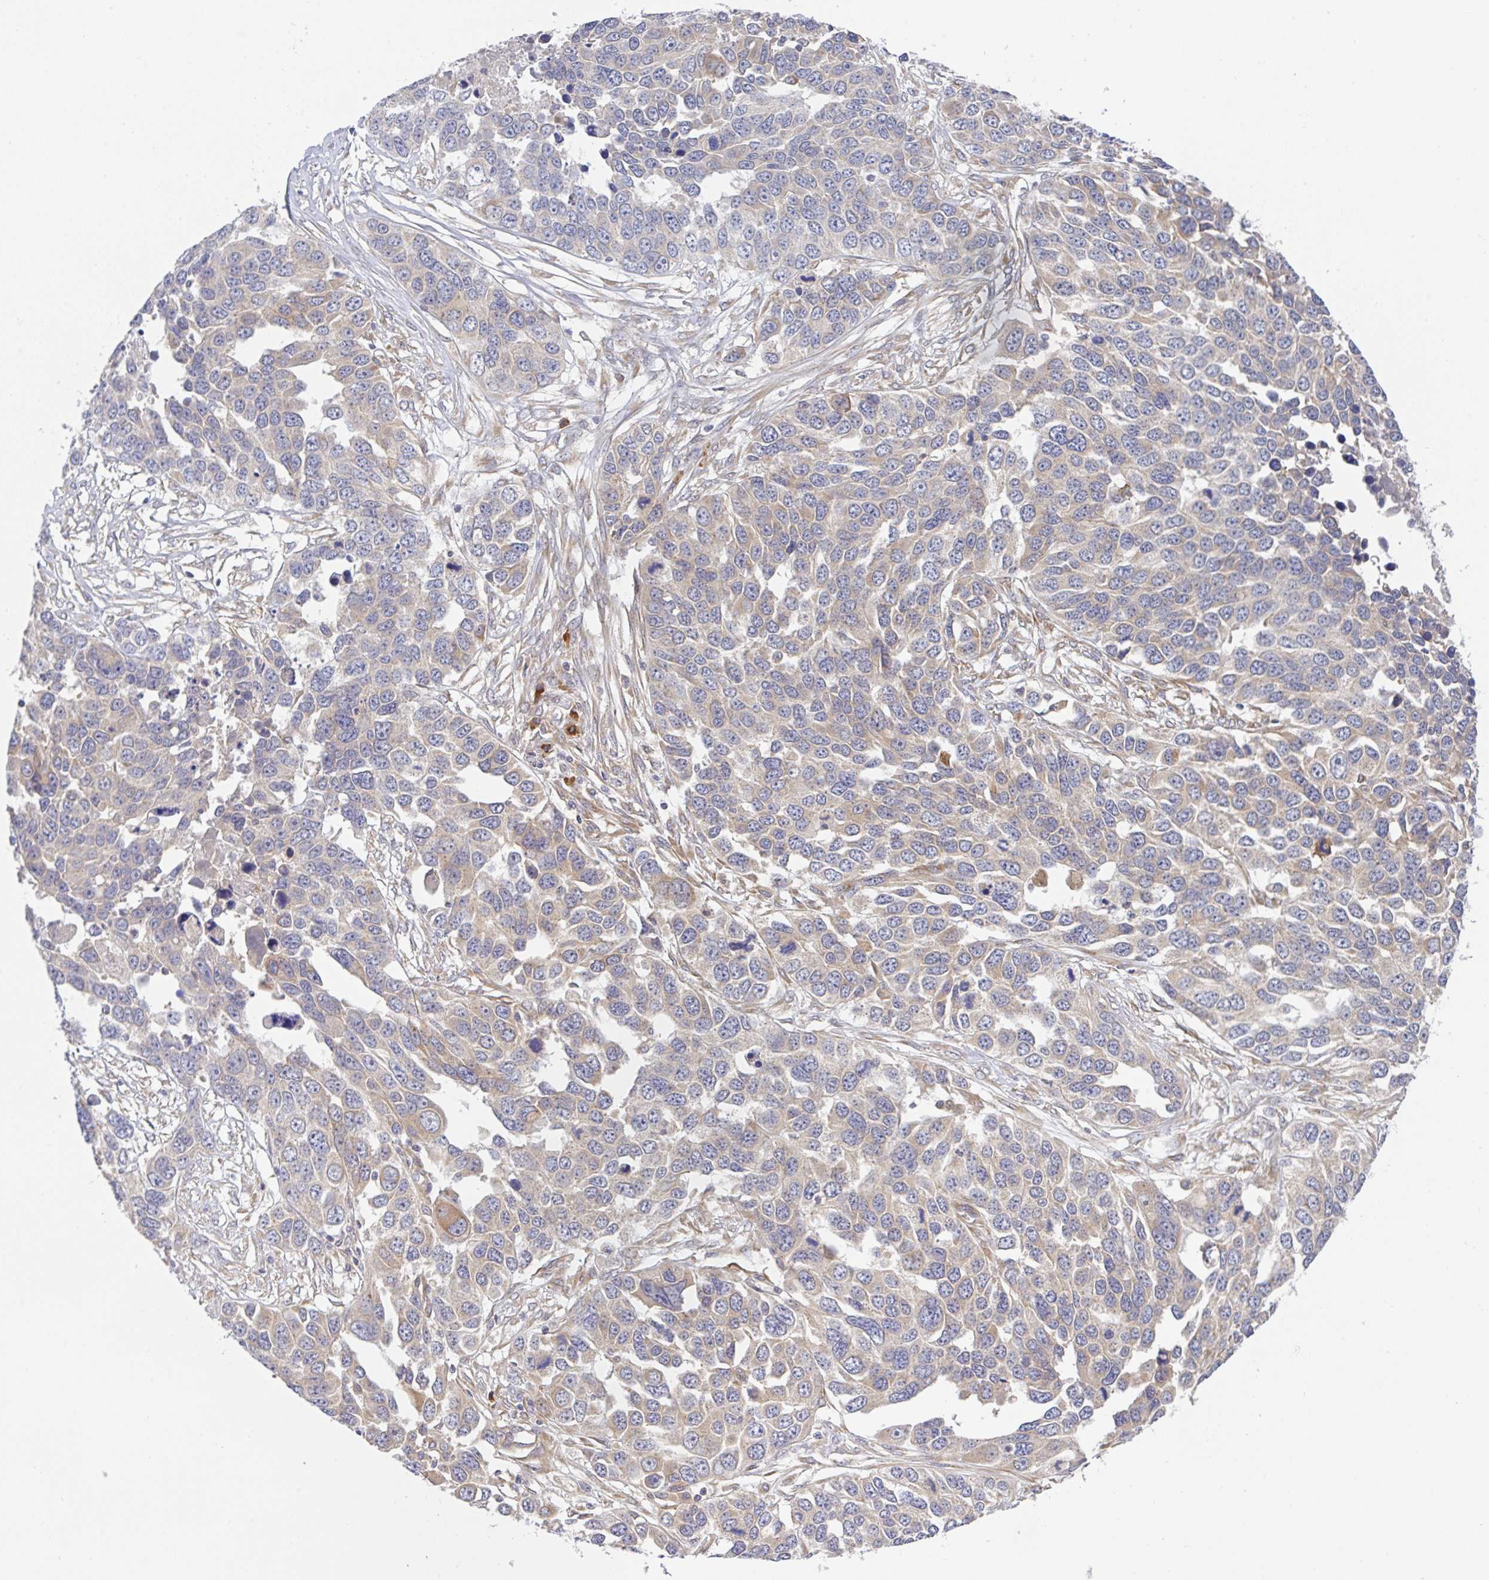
{"staining": {"intensity": "moderate", "quantity": ">75%", "location": "cytoplasmic/membranous"}, "tissue": "ovarian cancer", "cell_type": "Tumor cells", "image_type": "cancer", "snomed": [{"axis": "morphology", "description": "Cystadenocarcinoma, serous, NOS"}, {"axis": "topography", "description": "Ovary"}], "caption": "A medium amount of moderate cytoplasmic/membranous staining is appreciated in approximately >75% of tumor cells in ovarian serous cystadenocarcinoma tissue. (brown staining indicates protein expression, while blue staining denotes nuclei).", "gene": "DERL2", "patient": {"sex": "female", "age": 76}}